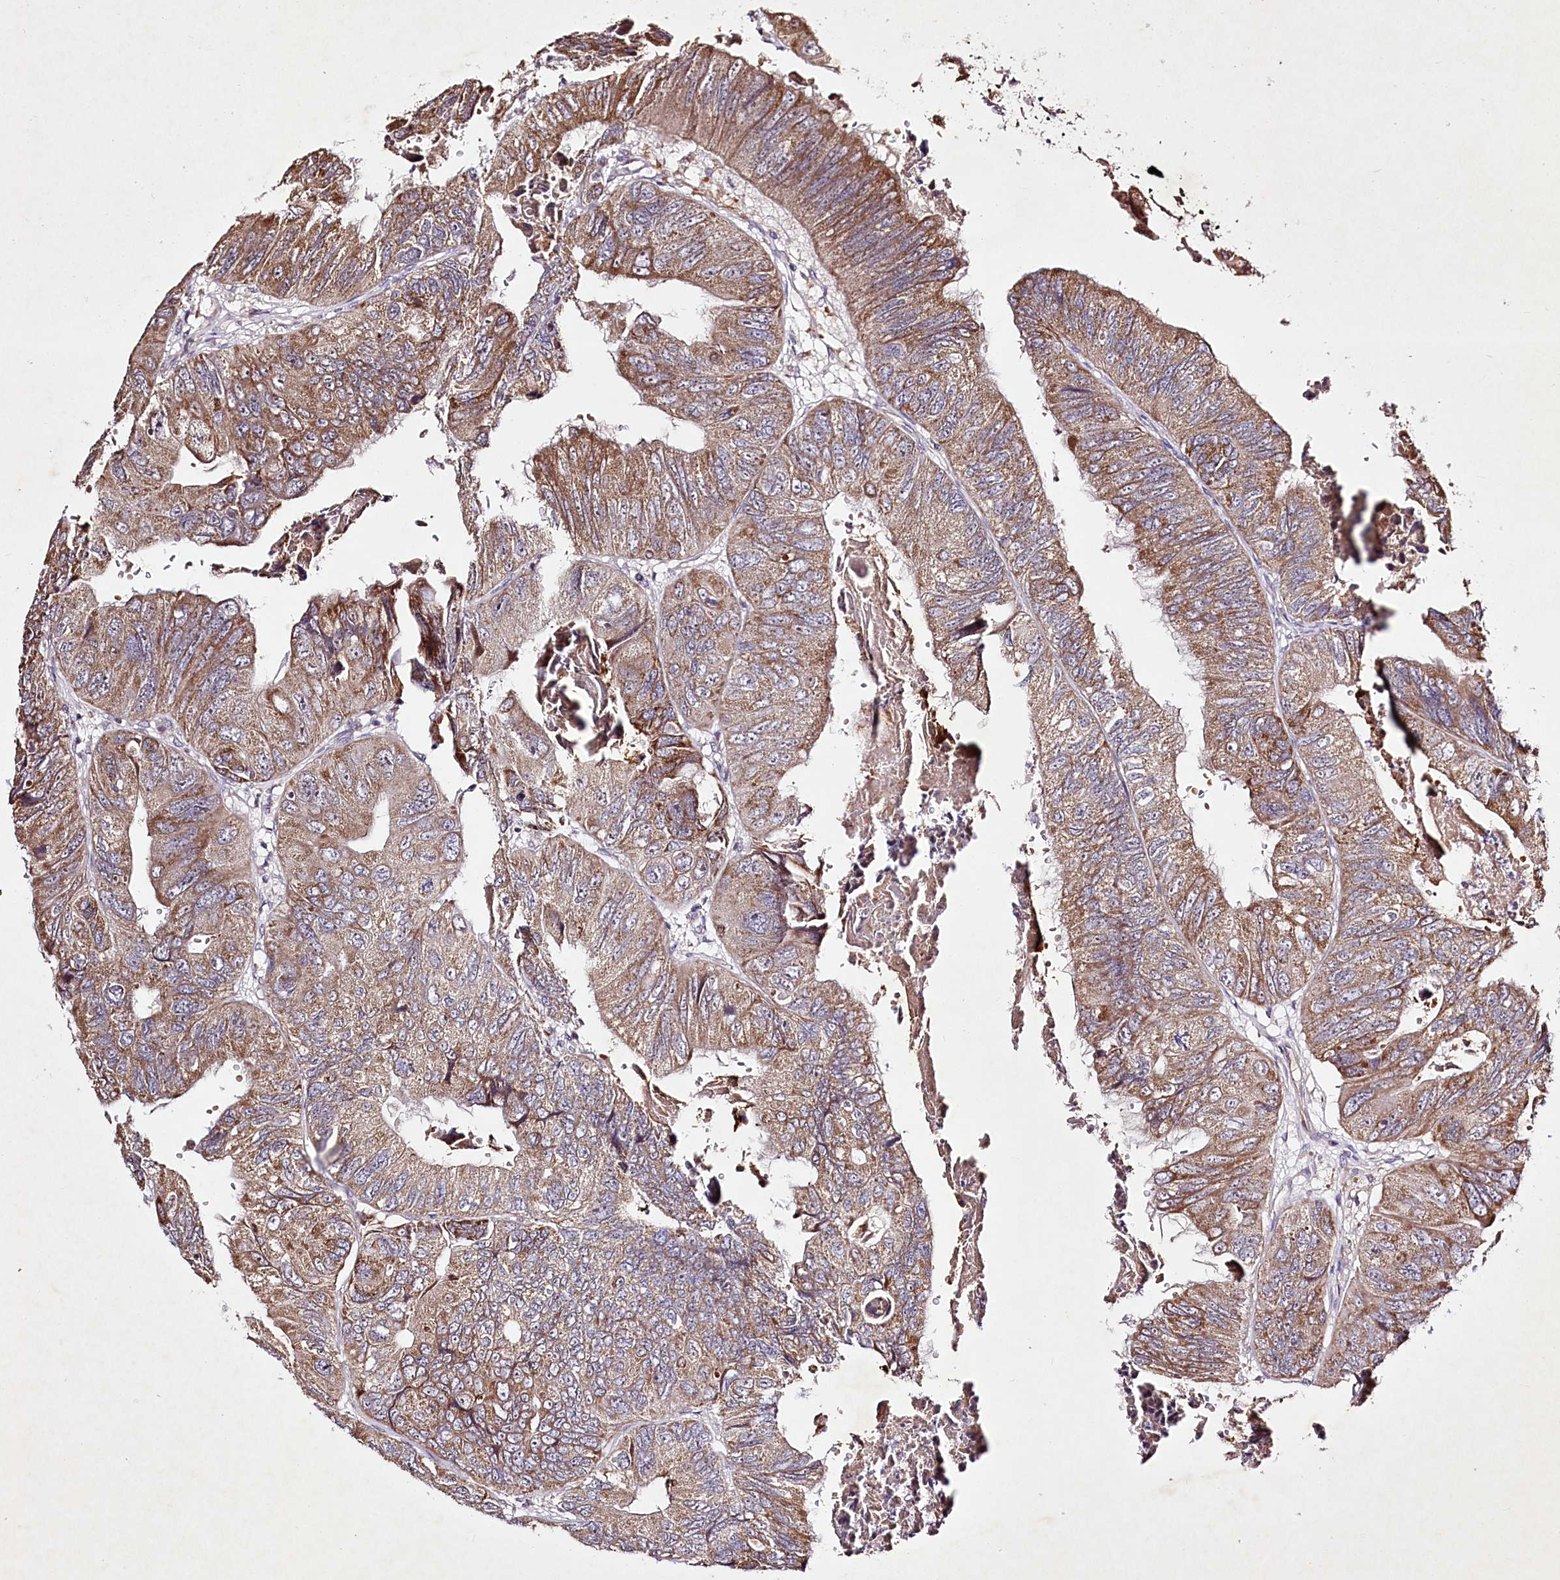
{"staining": {"intensity": "moderate", "quantity": "25%-75%", "location": "cytoplasmic/membranous"}, "tissue": "colorectal cancer", "cell_type": "Tumor cells", "image_type": "cancer", "snomed": [{"axis": "morphology", "description": "Adenocarcinoma, NOS"}, {"axis": "topography", "description": "Rectum"}], "caption": "A high-resolution photomicrograph shows IHC staining of colorectal cancer (adenocarcinoma), which displays moderate cytoplasmic/membranous expression in approximately 25%-75% of tumor cells. (DAB (3,3'-diaminobenzidine) IHC with brightfield microscopy, high magnification).", "gene": "DMP1", "patient": {"sex": "male", "age": 63}}